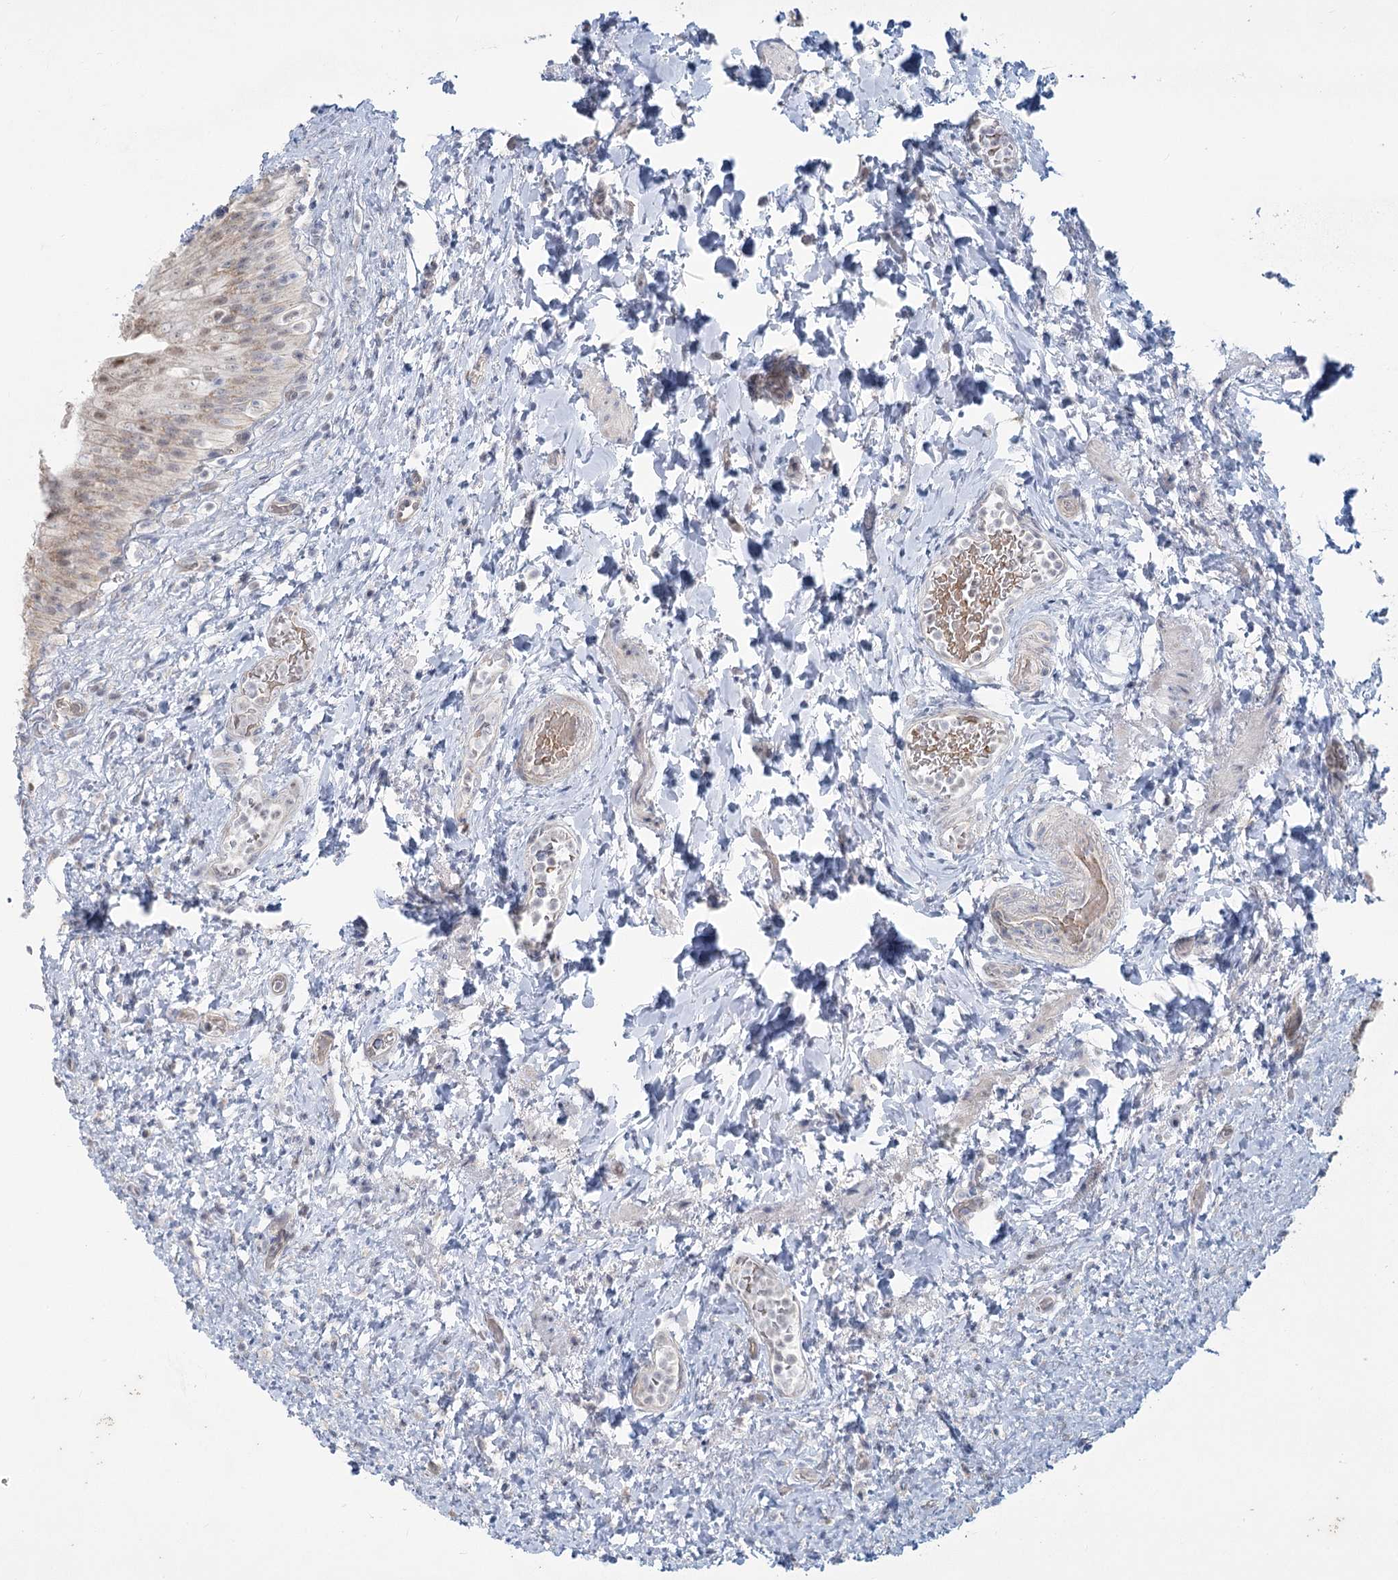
{"staining": {"intensity": "moderate", "quantity": "<25%", "location": "nuclear"}, "tissue": "urinary bladder", "cell_type": "Urothelial cells", "image_type": "normal", "snomed": [{"axis": "morphology", "description": "Normal tissue, NOS"}, {"axis": "topography", "description": "Urinary bladder"}], "caption": "Urinary bladder stained with a brown dye exhibits moderate nuclear positive positivity in approximately <25% of urothelial cells.", "gene": "MTG1", "patient": {"sex": "female", "age": 27}}